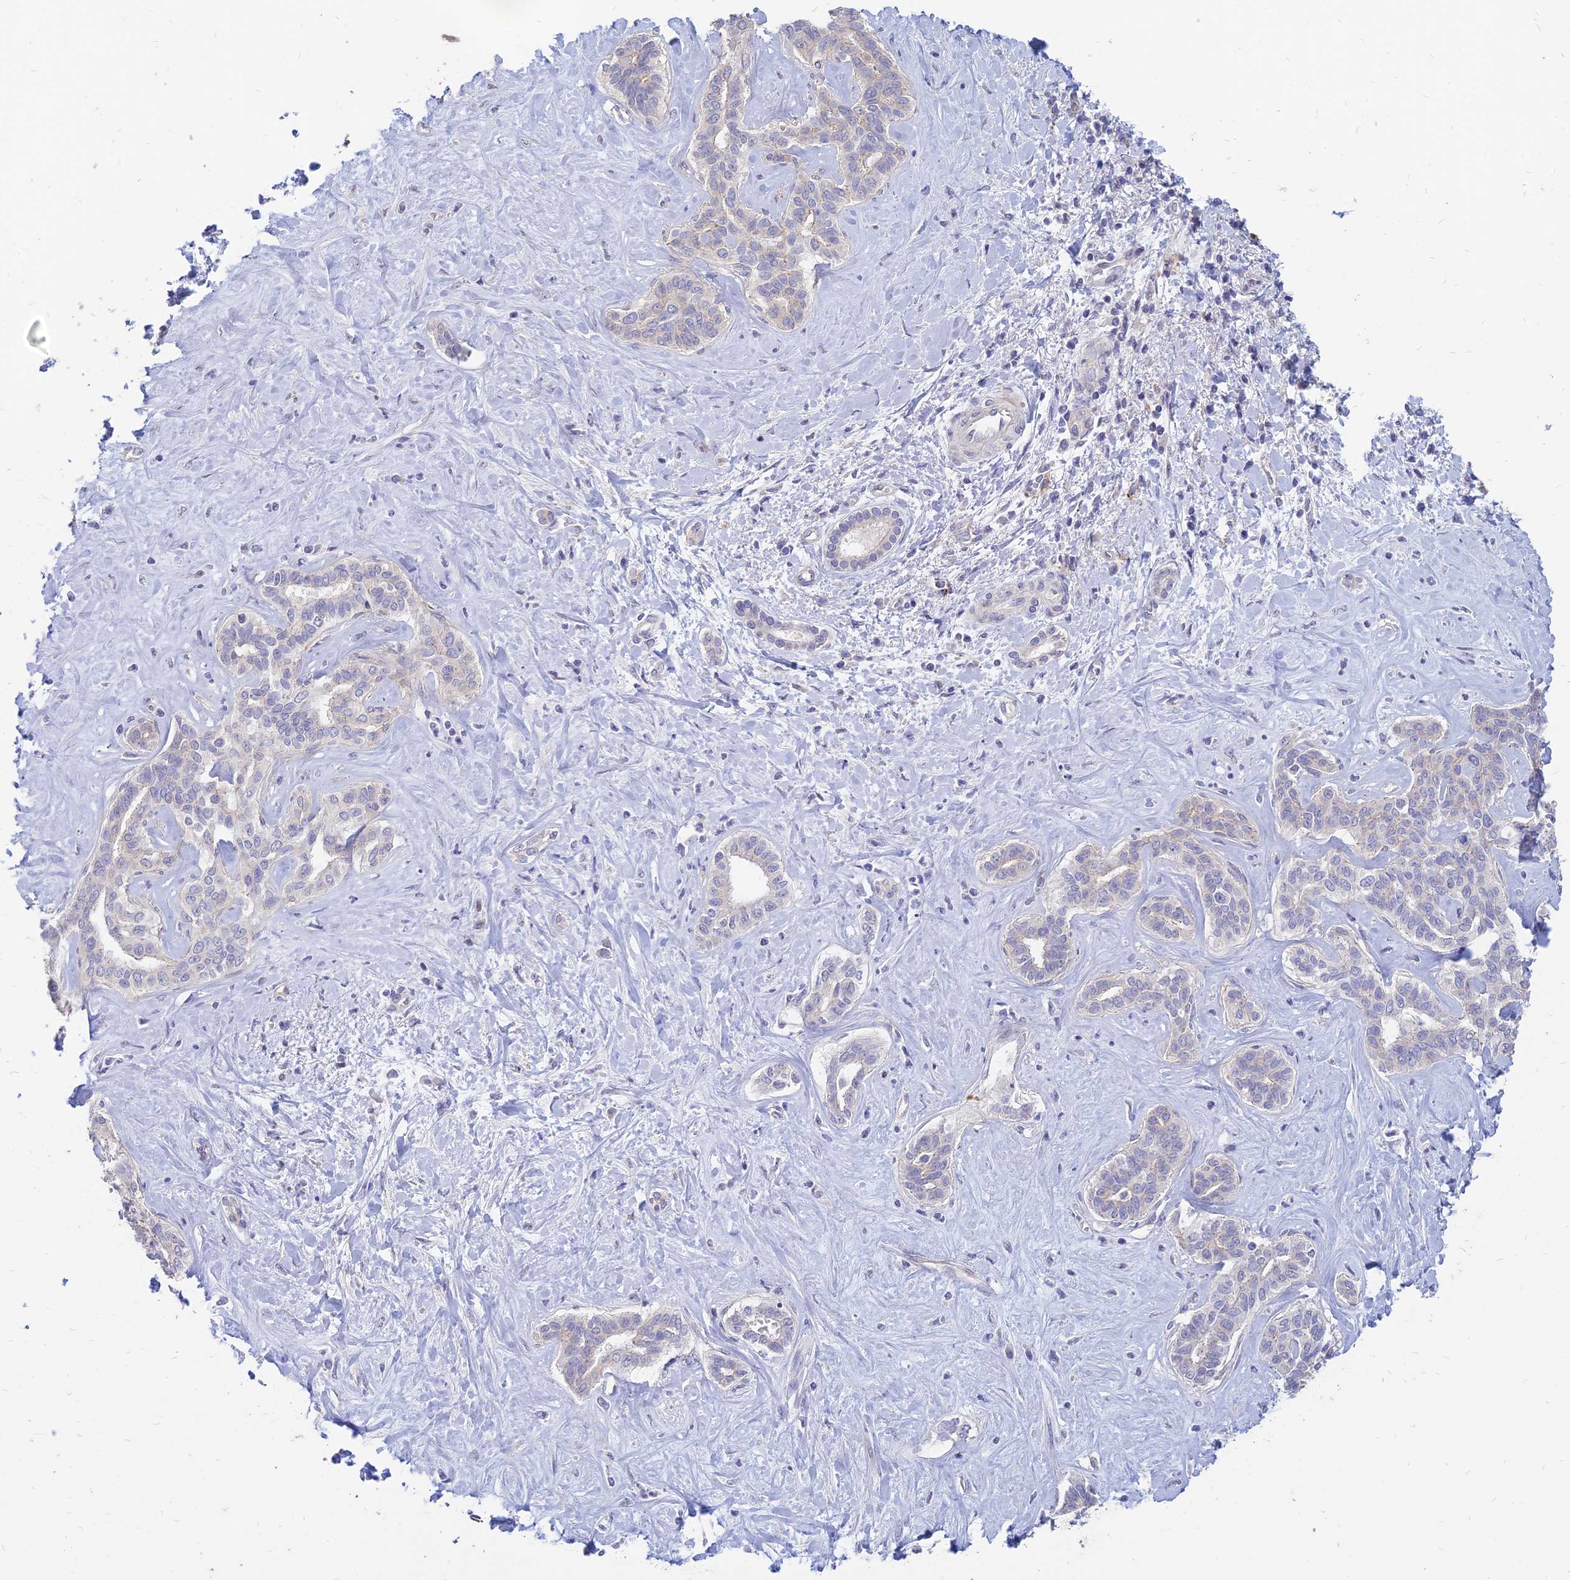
{"staining": {"intensity": "negative", "quantity": "none", "location": "none"}, "tissue": "liver cancer", "cell_type": "Tumor cells", "image_type": "cancer", "snomed": [{"axis": "morphology", "description": "Cholangiocarcinoma"}, {"axis": "topography", "description": "Liver"}], "caption": "The image reveals no significant staining in tumor cells of liver cholangiocarcinoma.", "gene": "ST3GAL6", "patient": {"sex": "female", "age": 77}}